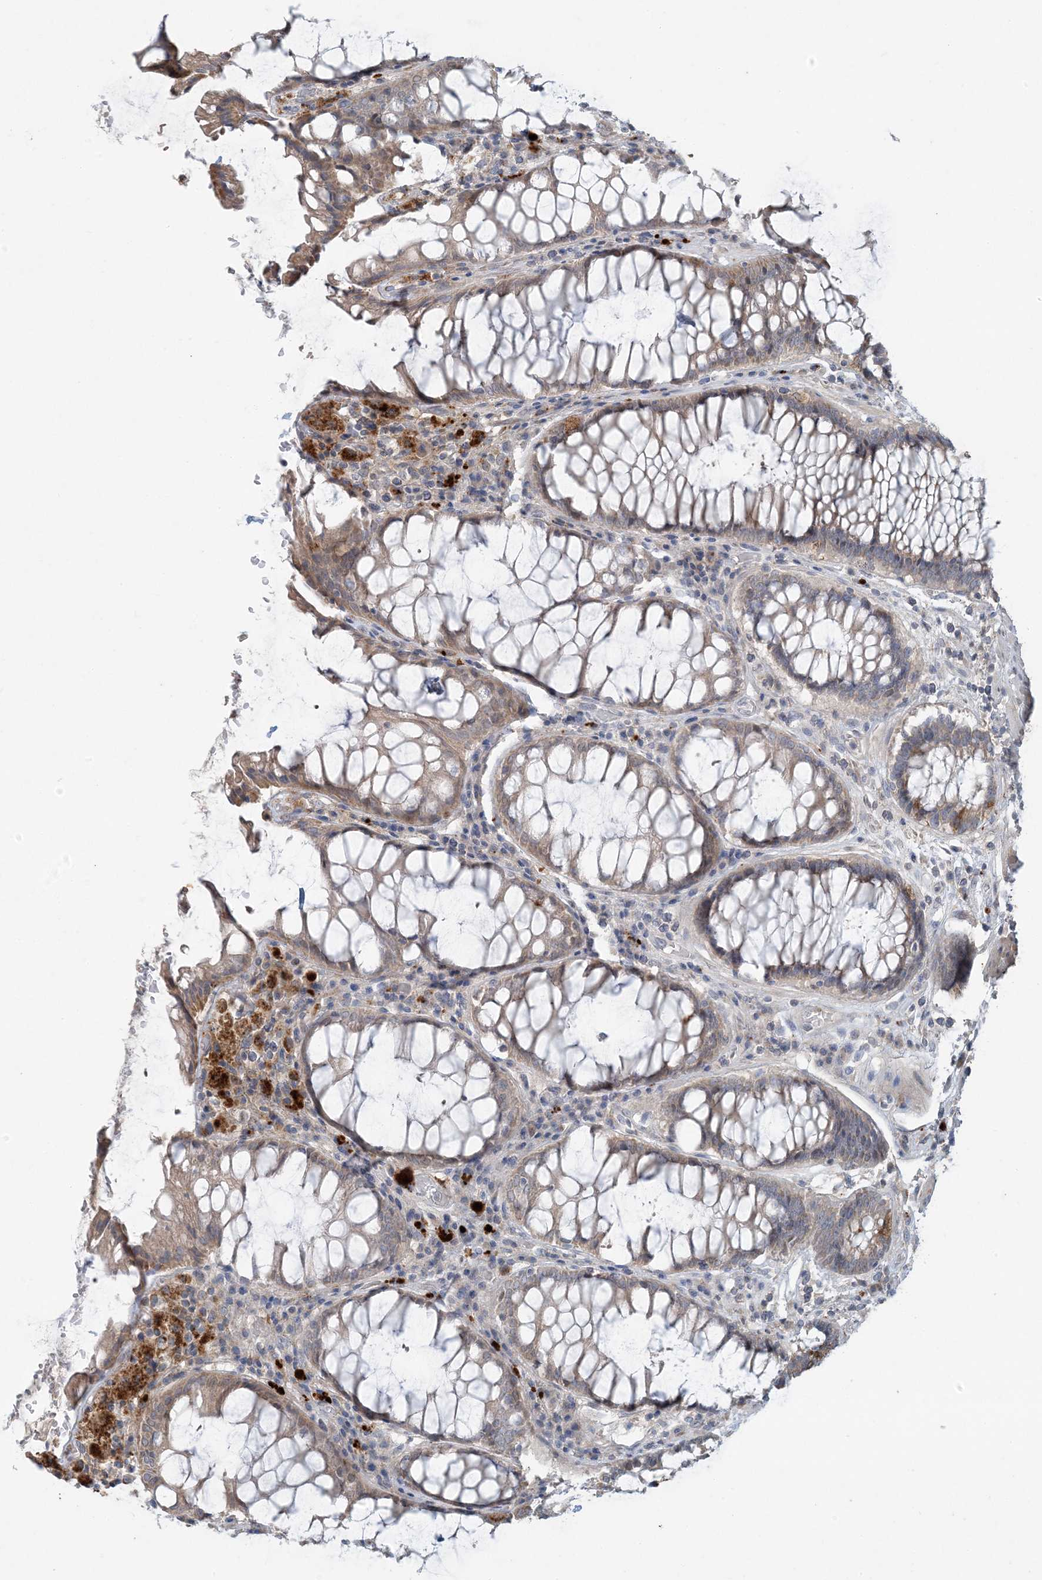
{"staining": {"intensity": "moderate", "quantity": "25%-75%", "location": "cytoplasmic/membranous"}, "tissue": "rectum", "cell_type": "Glandular cells", "image_type": "normal", "snomed": [{"axis": "morphology", "description": "Normal tissue, NOS"}, {"axis": "topography", "description": "Rectum"}], "caption": "Approximately 25%-75% of glandular cells in unremarkable human rectum exhibit moderate cytoplasmic/membranous protein expression as visualized by brown immunohistochemical staining.", "gene": "LTN1", "patient": {"sex": "male", "age": 64}}